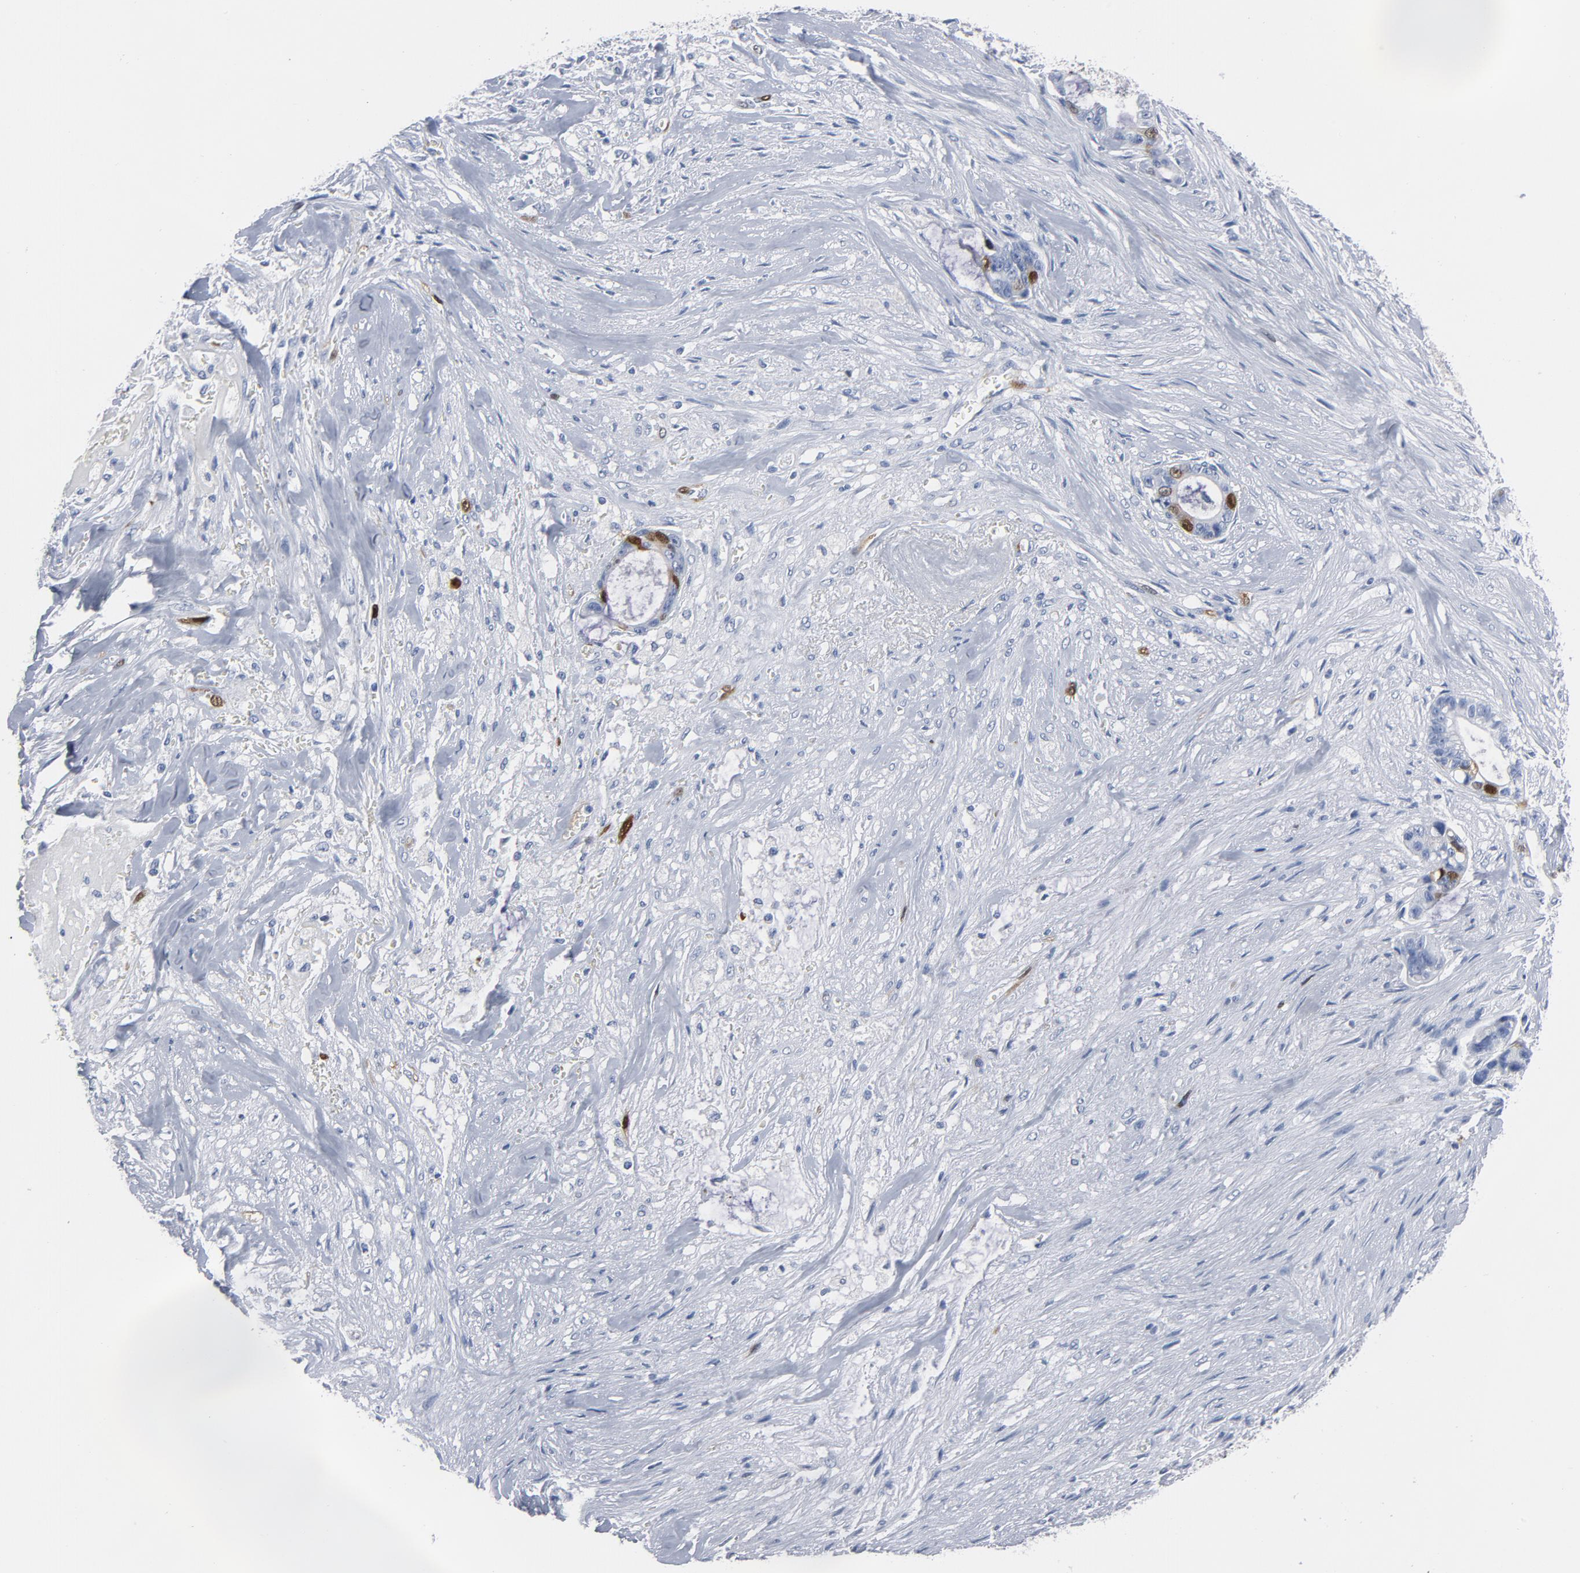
{"staining": {"intensity": "strong", "quantity": "<25%", "location": "nuclear"}, "tissue": "liver cancer", "cell_type": "Tumor cells", "image_type": "cancer", "snomed": [{"axis": "morphology", "description": "Cholangiocarcinoma"}, {"axis": "topography", "description": "Liver"}], "caption": "Immunohistochemistry (DAB (3,3'-diaminobenzidine)) staining of human liver cancer exhibits strong nuclear protein expression in approximately <25% of tumor cells.", "gene": "CDC20", "patient": {"sex": "female", "age": 55}}